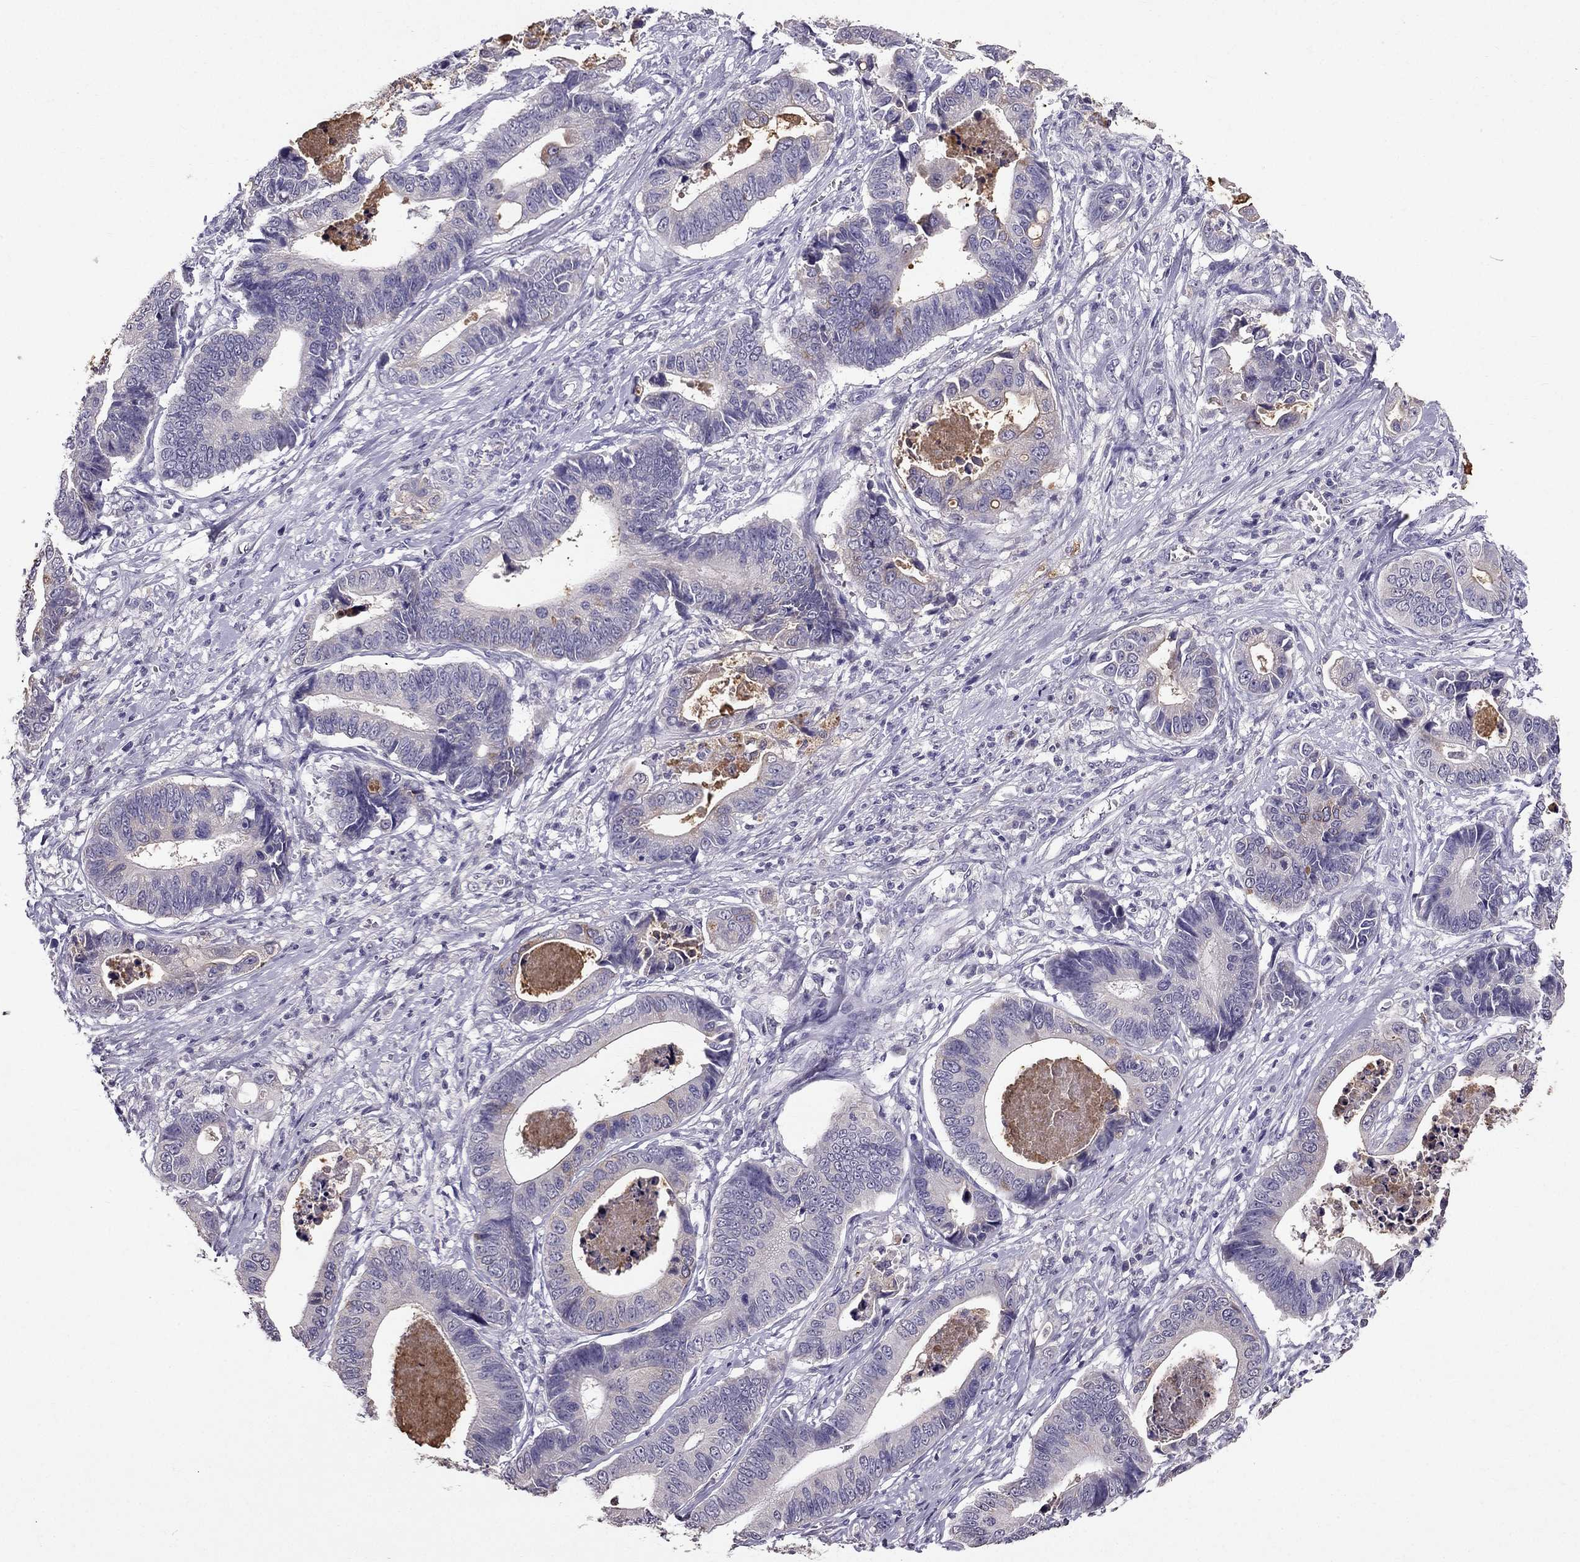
{"staining": {"intensity": "negative", "quantity": "none", "location": "none"}, "tissue": "stomach cancer", "cell_type": "Tumor cells", "image_type": "cancer", "snomed": [{"axis": "morphology", "description": "Adenocarcinoma, NOS"}, {"axis": "topography", "description": "Stomach"}], "caption": "Immunohistochemical staining of stomach cancer (adenocarcinoma) demonstrates no significant staining in tumor cells.", "gene": "SCG5", "patient": {"sex": "male", "age": 84}}